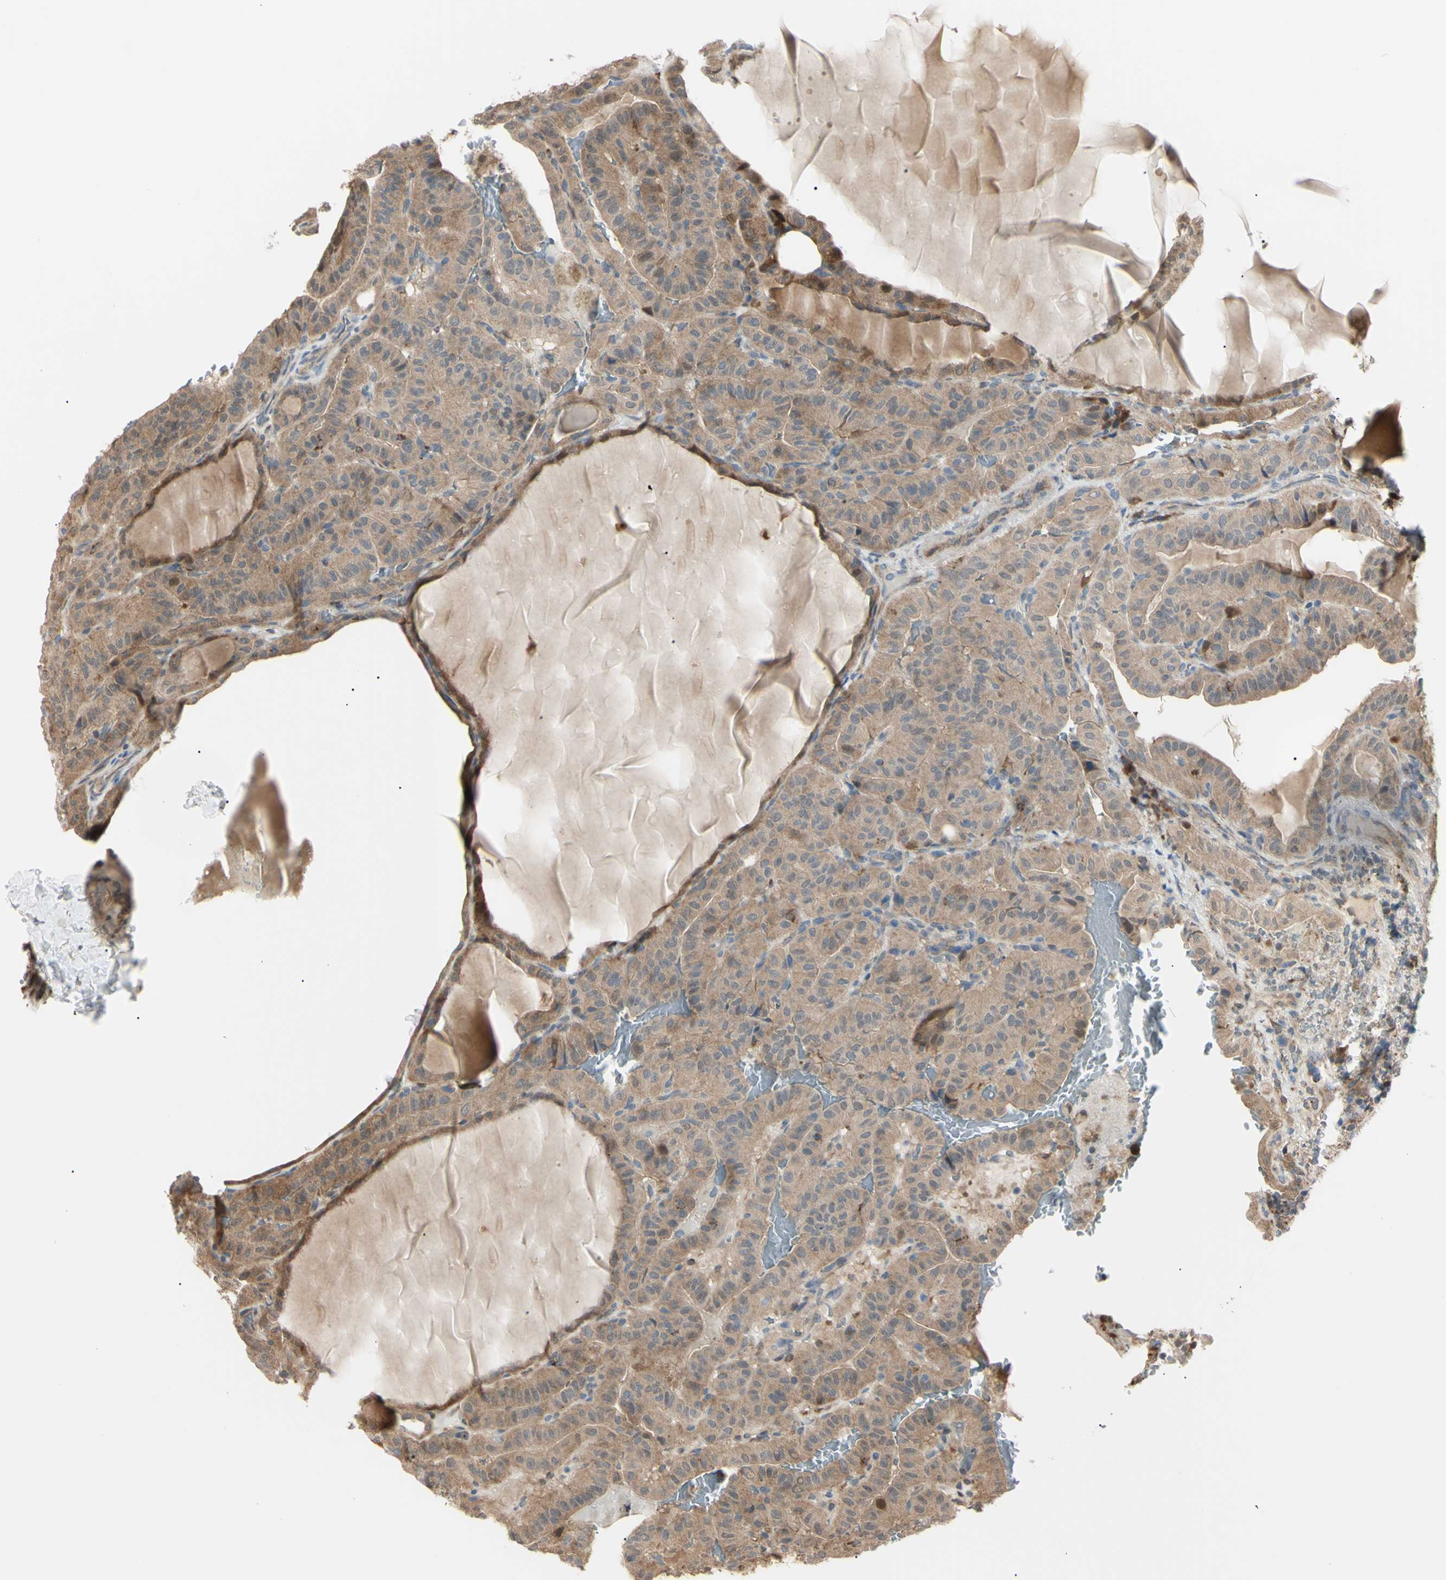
{"staining": {"intensity": "moderate", "quantity": ">75%", "location": "cytoplasmic/membranous"}, "tissue": "thyroid cancer", "cell_type": "Tumor cells", "image_type": "cancer", "snomed": [{"axis": "morphology", "description": "Papillary adenocarcinoma, NOS"}, {"axis": "topography", "description": "Thyroid gland"}], "caption": "Approximately >75% of tumor cells in human thyroid cancer show moderate cytoplasmic/membranous protein expression as visualized by brown immunohistochemical staining.", "gene": "EIF5A", "patient": {"sex": "male", "age": 77}}